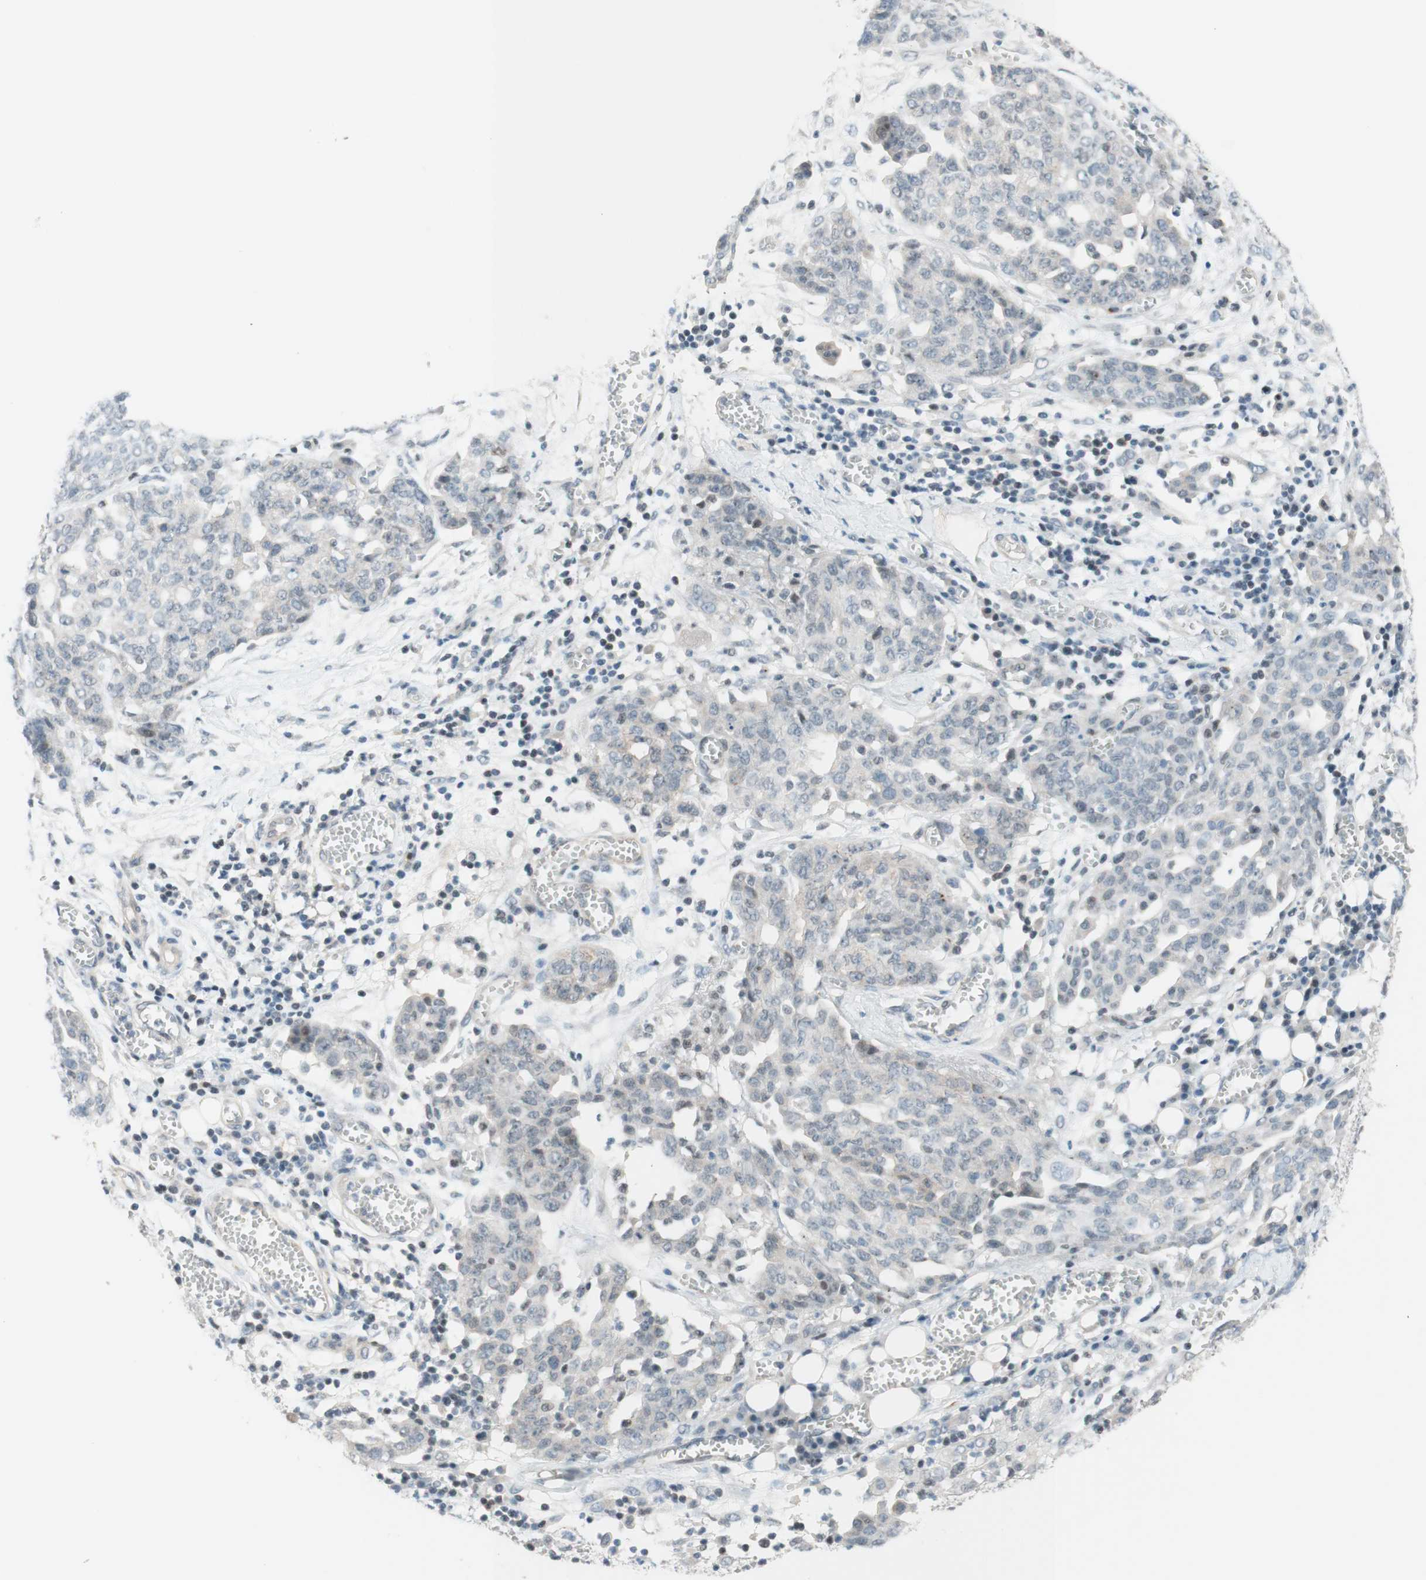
{"staining": {"intensity": "weak", "quantity": "<25%", "location": "nuclear"}, "tissue": "ovarian cancer", "cell_type": "Tumor cells", "image_type": "cancer", "snomed": [{"axis": "morphology", "description": "Cystadenocarcinoma, serous, NOS"}, {"axis": "topography", "description": "Soft tissue"}, {"axis": "topography", "description": "Ovary"}], "caption": "IHC image of ovarian cancer stained for a protein (brown), which demonstrates no expression in tumor cells.", "gene": "JPH1", "patient": {"sex": "female", "age": 57}}